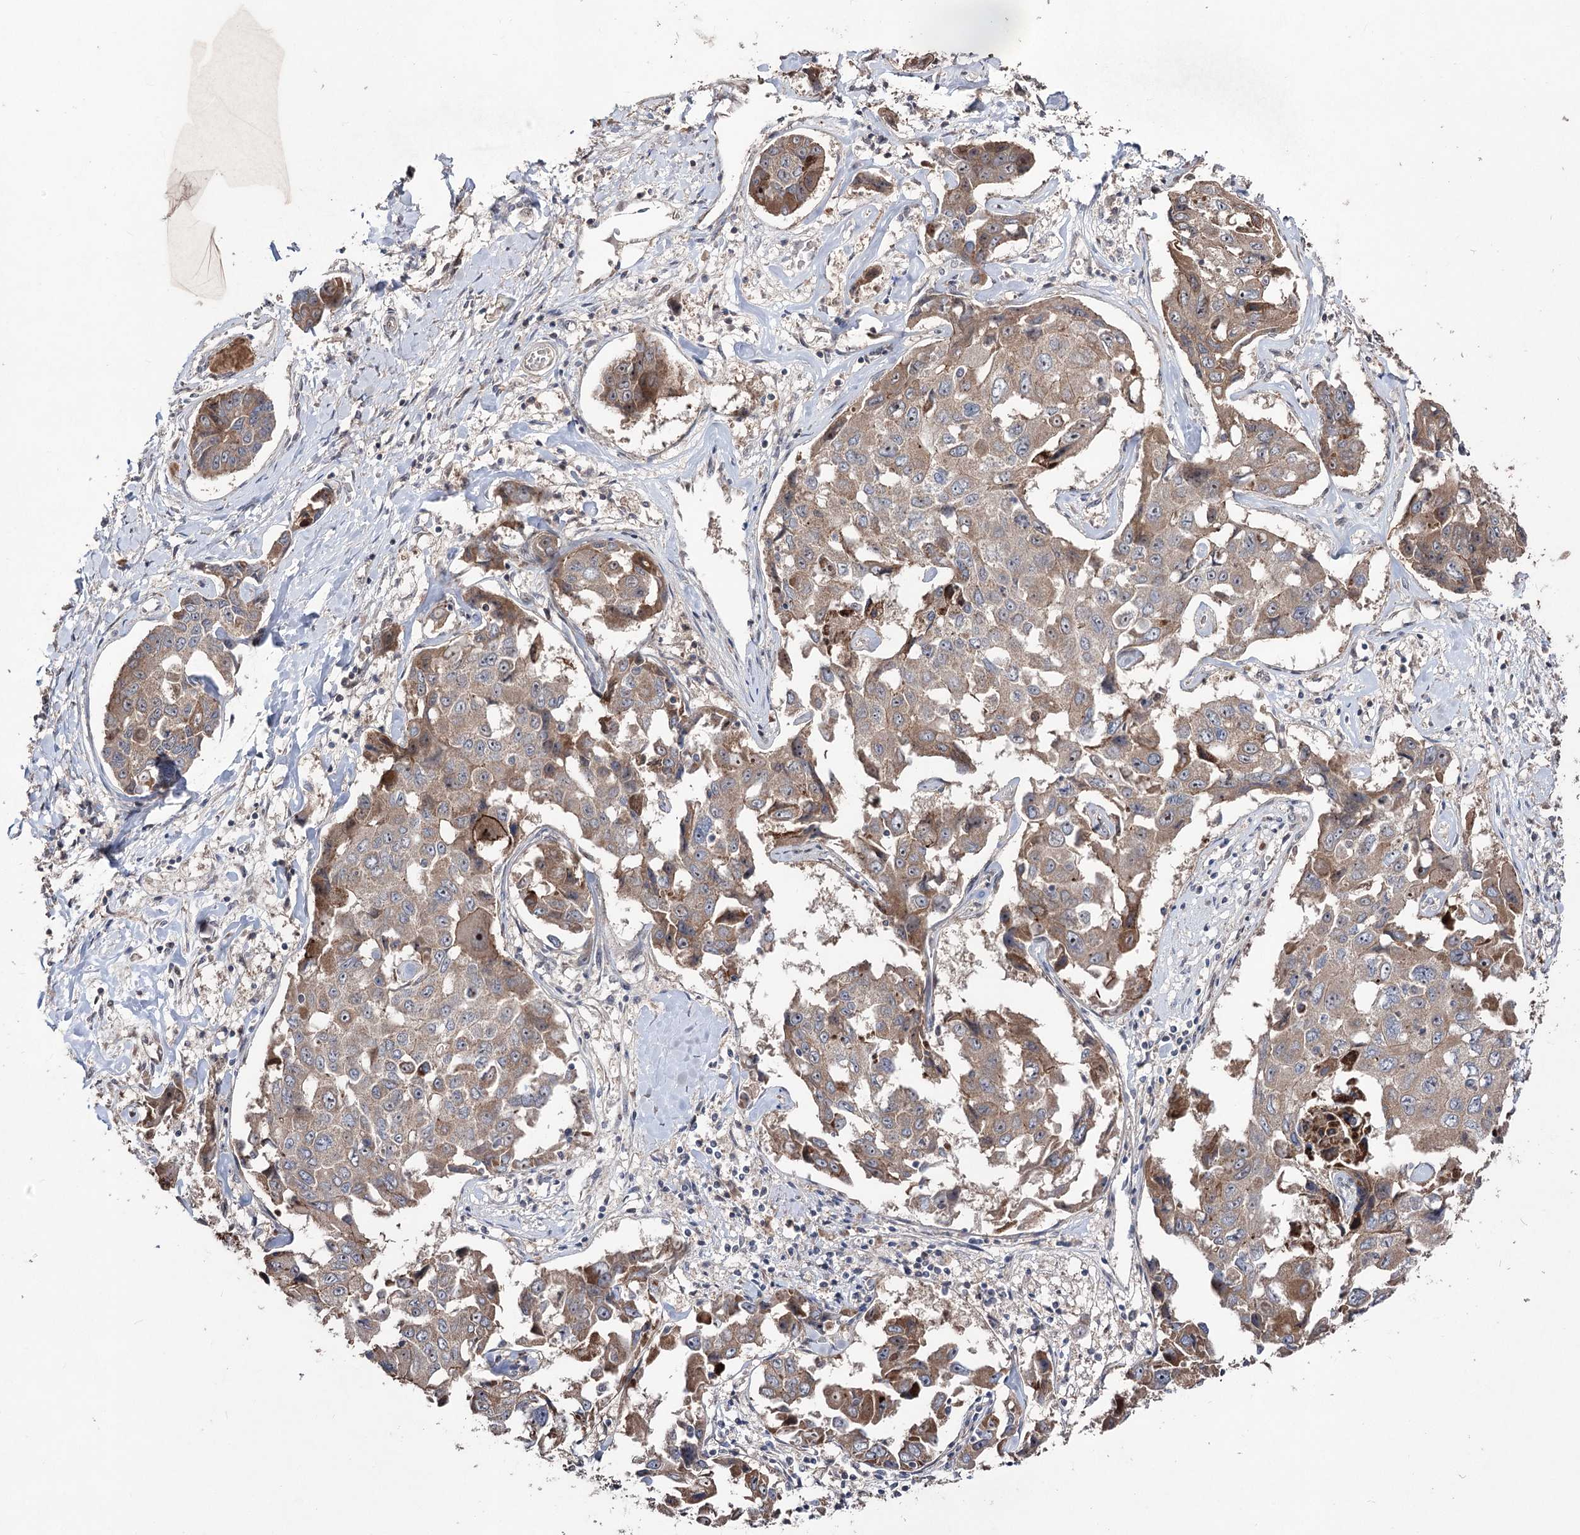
{"staining": {"intensity": "moderate", "quantity": ">75%", "location": "cytoplasmic/membranous"}, "tissue": "liver cancer", "cell_type": "Tumor cells", "image_type": "cancer", "snomed": [{"axis": "morphology", "description": "Cholangiocarcinoma"}, {"axis": "topography", "description": "Liver"}], "caption": "IHC of liver cancer (cholangiocarcinoma) demonstrates medium levels of moderate cytoplasmic/membranous expression in about >75% of tumor cells. IHC stains the protein of interest in brown and the nuclei are stained blue.", "gene": "CPNE8", "patient": {"sex": "male", "age": 59}}